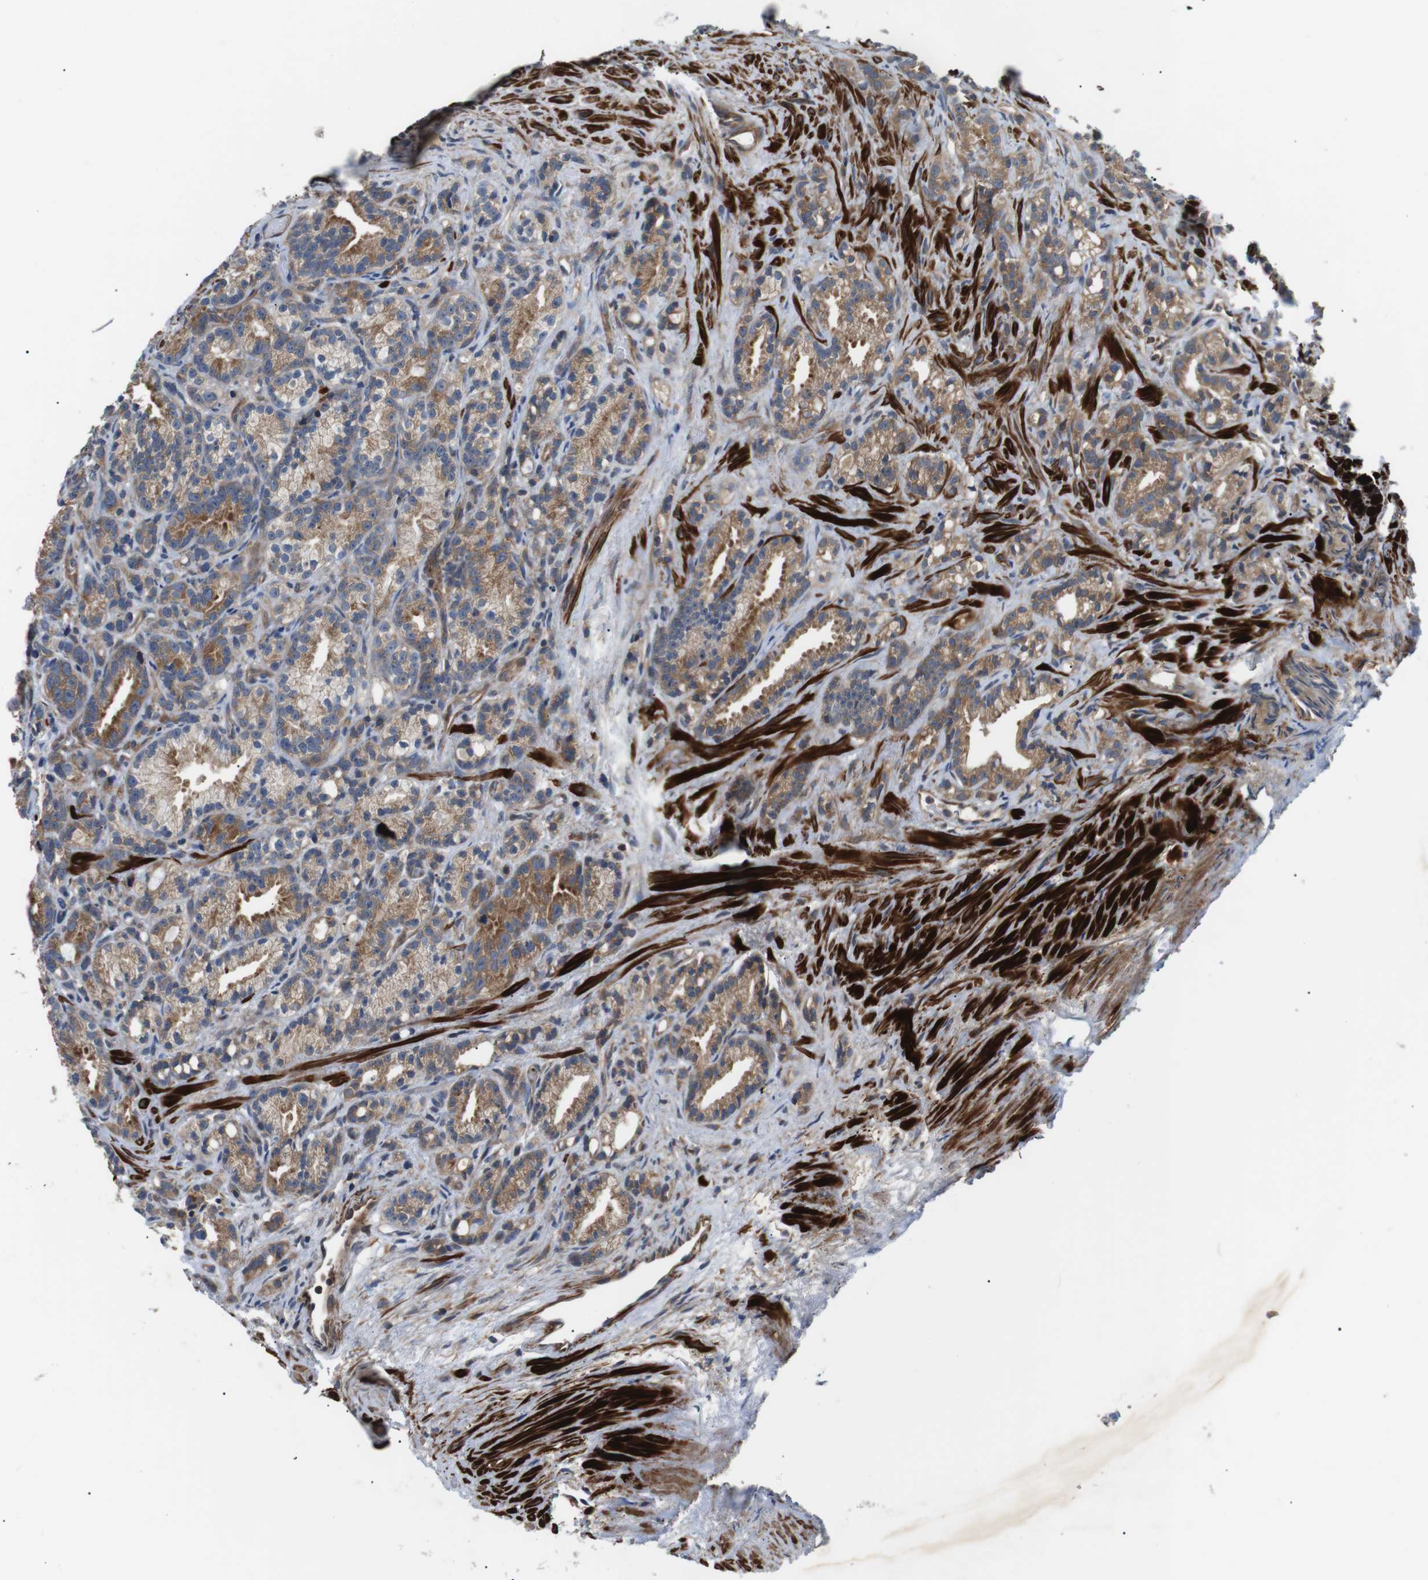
{"staining": {"intensity": "moderate", "quantity": ">75%", "location": "cytoplasmic/membranous"}, "tissue": "prostate cancer", "cell_type": "Tumor cells", "image_type": "cancer", "snomed": [{"axis": "morphology", "description": "Adenocarcinoma, Low grade"}, {"axis": "topography", "description": "Prostate"}], "caption": "About >75% of tumor cells in prostate adenocarcinoma (low-grade) show moderate cytoplasmic/membranous protein staining as visualized by brown immunohistochemical staining.", "gene": "DIPK1A", "patient": {"sex": "male", "age": 89}}